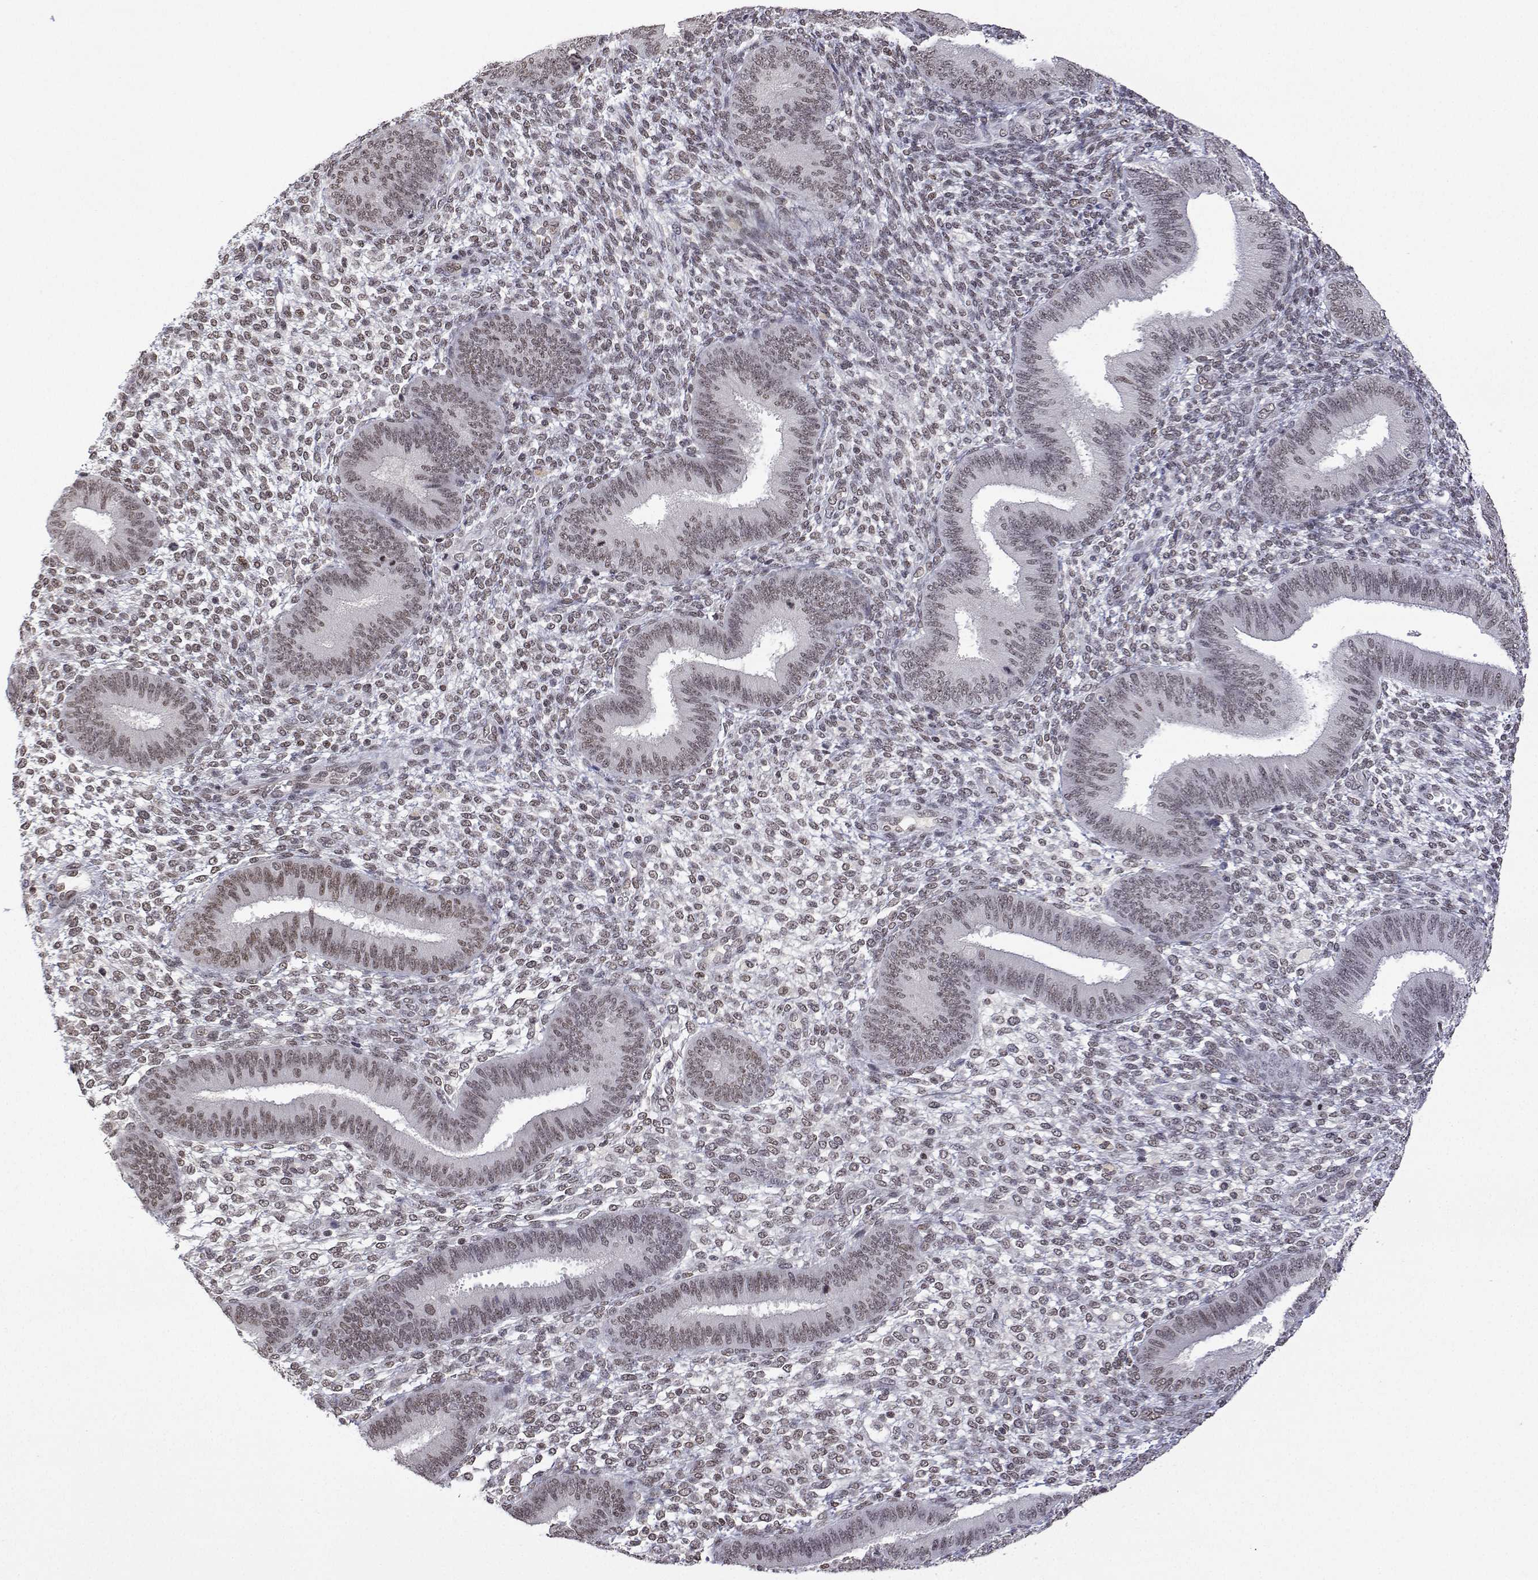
{"staining": {"intensity": "weak", "quantity": "25%-75%", "location": "nuclear"}, "tissue": "endometrium", "cell_type": "Cells in endometrial stroma", "image_type": "normal", "snomed": [{"axis": "morphology", "description": "Normal tissue, NOS"}, {"axis": "topography", "description": "Endometrium"}], "caption": "Weak nuclear staining for a protein is seen in approximately 25%-75% of cells in endometrial stroma of benign endometrium using IHC.", "gene": "XPC", "patient": {"sex": "female", "age": 39}}